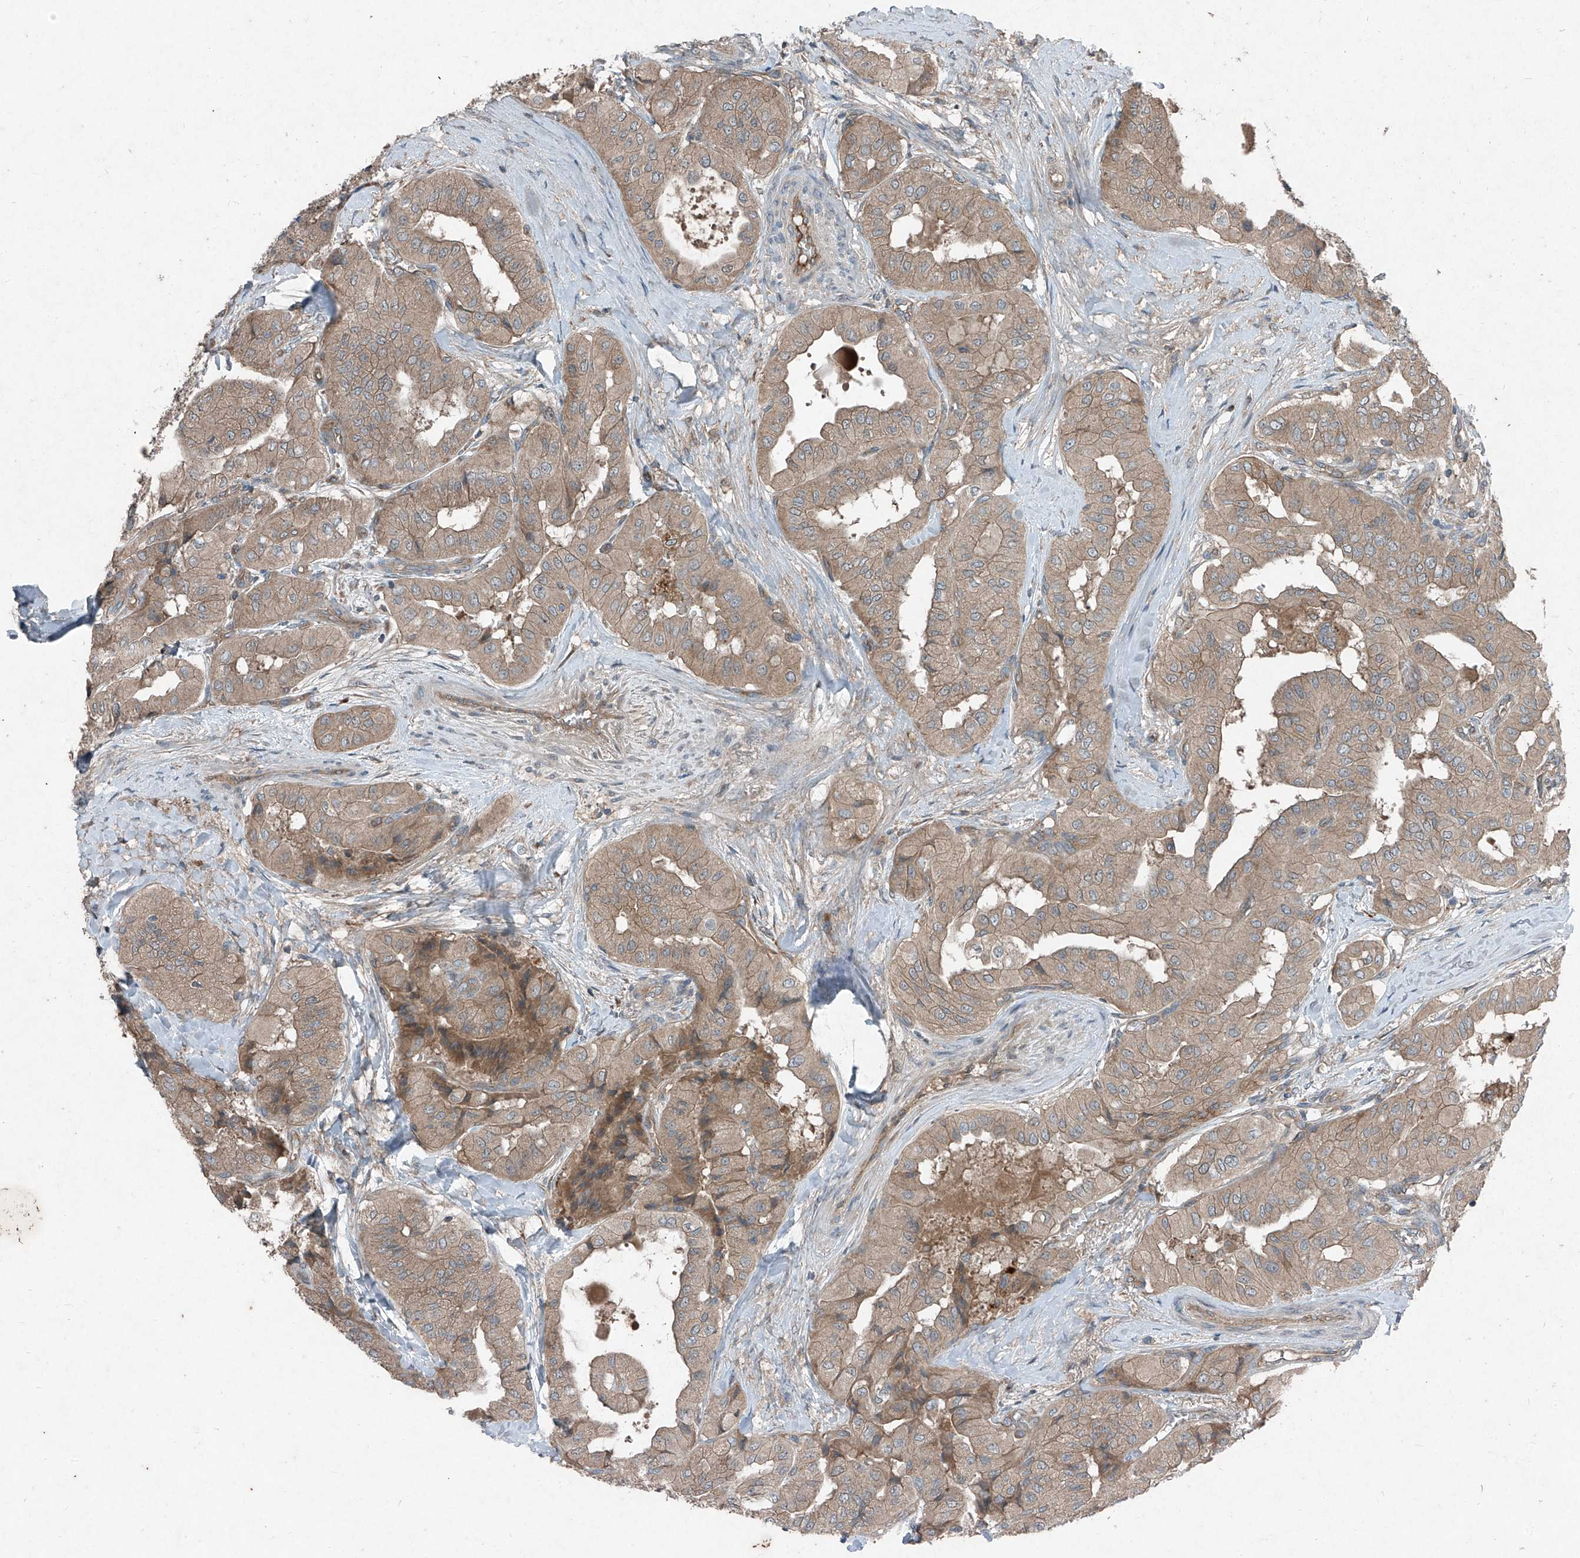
{"staining": {"intensity": "weak", "quantity": ">75%", "location": "cytoplasmic/membranous"}, "tissue": "thyroid cancer", "cell_type": "Tumor cells", "image_type": "cancer", "snomed": [{"axis": "morphology", "description": "Papillary adenocarcinoma, NOS"}, {"axis": "topography", "description": "Thyroid gland"}], "caption": "About >75% of tumor cells in human papillary adenocarcinoma (thyroid) display weak cytoplasmic/membranous protein staining as visualized by brown immunohistochemical staining.", "gene": "FOXRED2", "patient": {"sex": "female", "age": 59}}